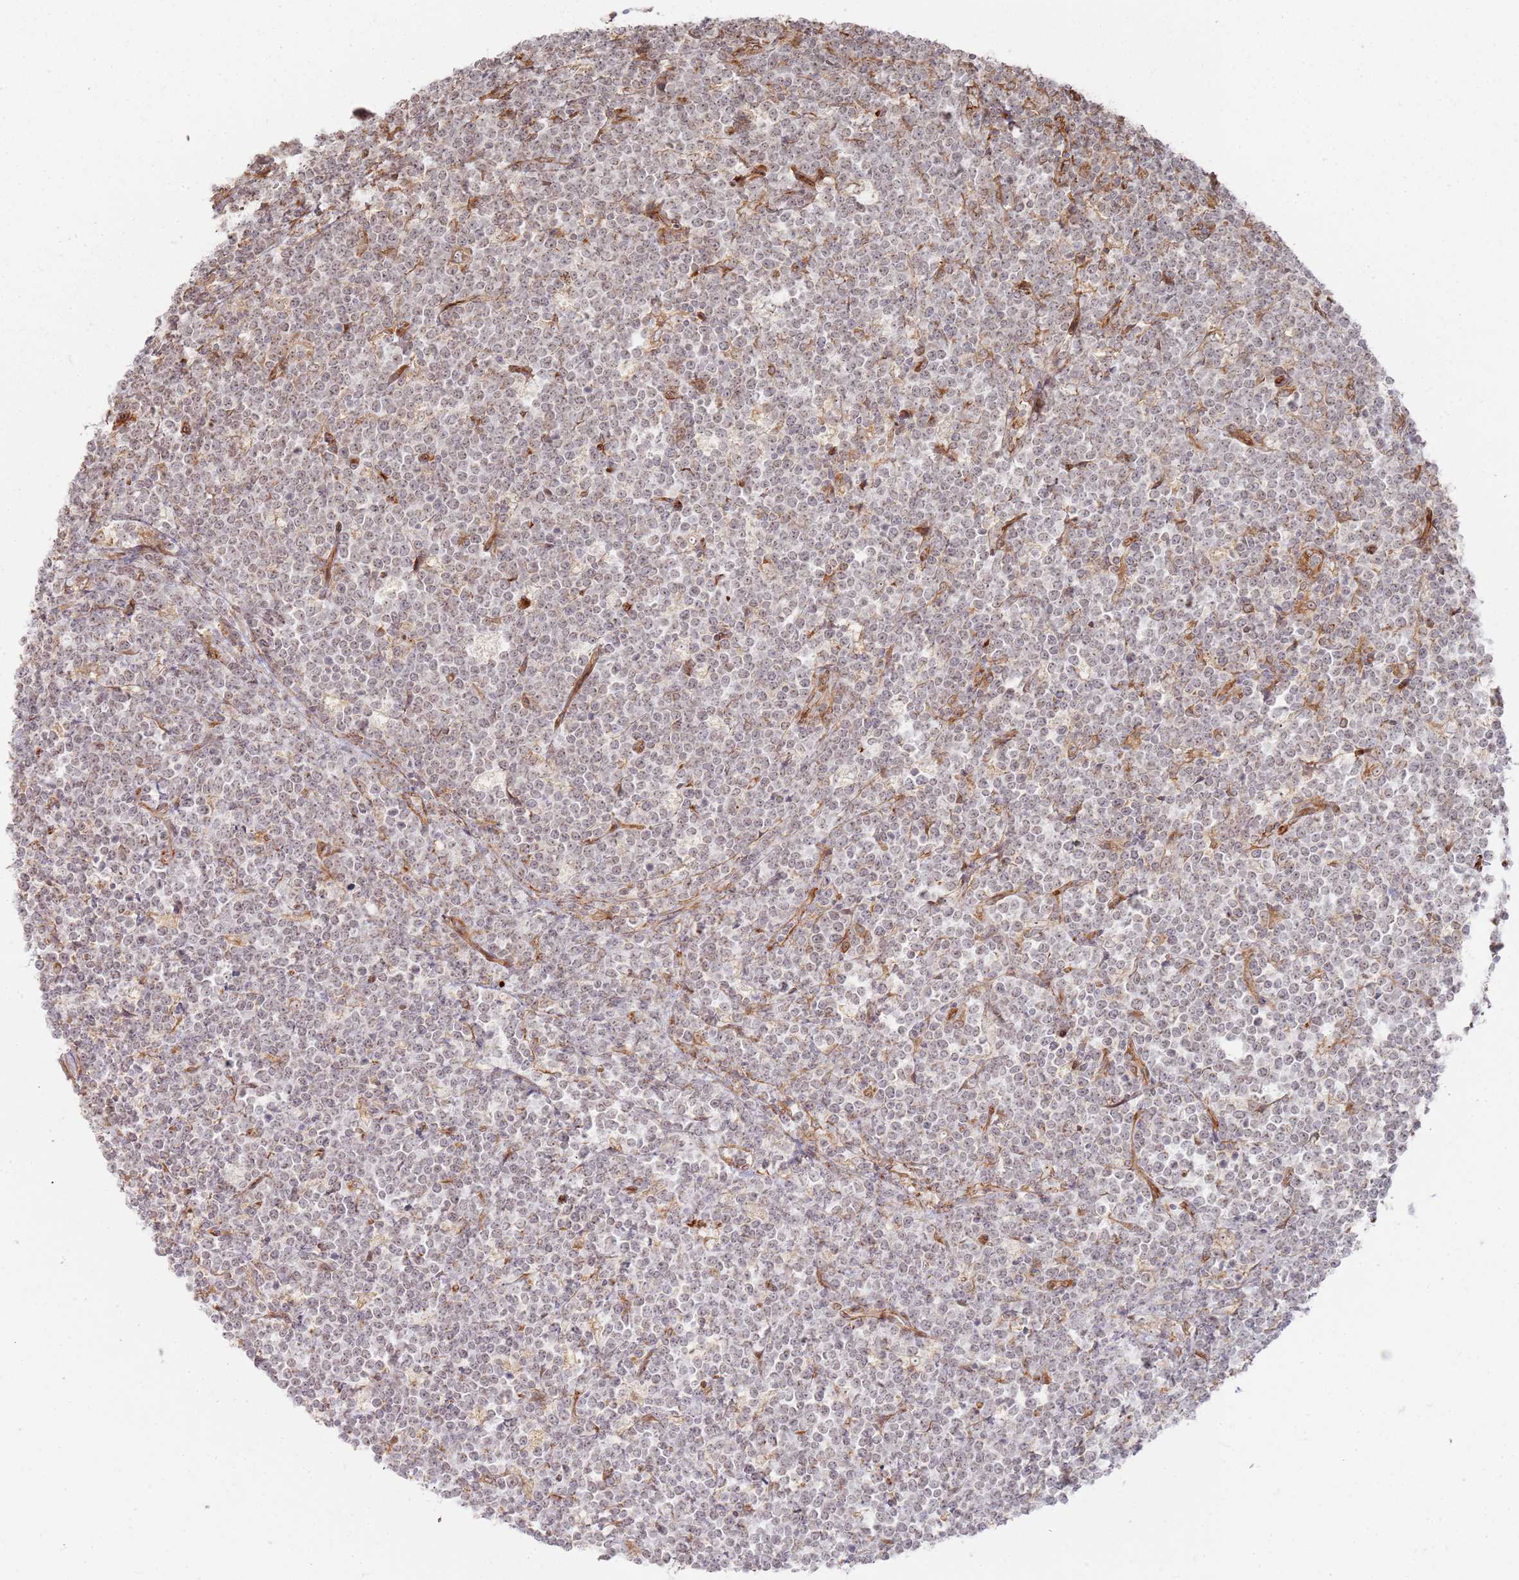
{"staining": {"intensity": "negative", "quantity": "none", "location": "none"}, "tissue": "lymphoma", "cell_type": "Tumor cells", "image_type": "cancer", "snomed": [{"axis": "morphology", "description": "Malignant lymphoma, non-Hodgkin's type, High grade"}, {"axis": "topography", "description": "Small intestine"}], "caption": "IHC photomicrograph of neoplastic tissue: human lymphoma stained with DAB (3,3'-diaminobenzidine) exhibits no significant protein expression in tumor cells. (Immunohistochemistry (ihc), brightfield microscopy, high magnification).", "gene": "PHF21A", "patient": {"sex": "male", "age": 8}}